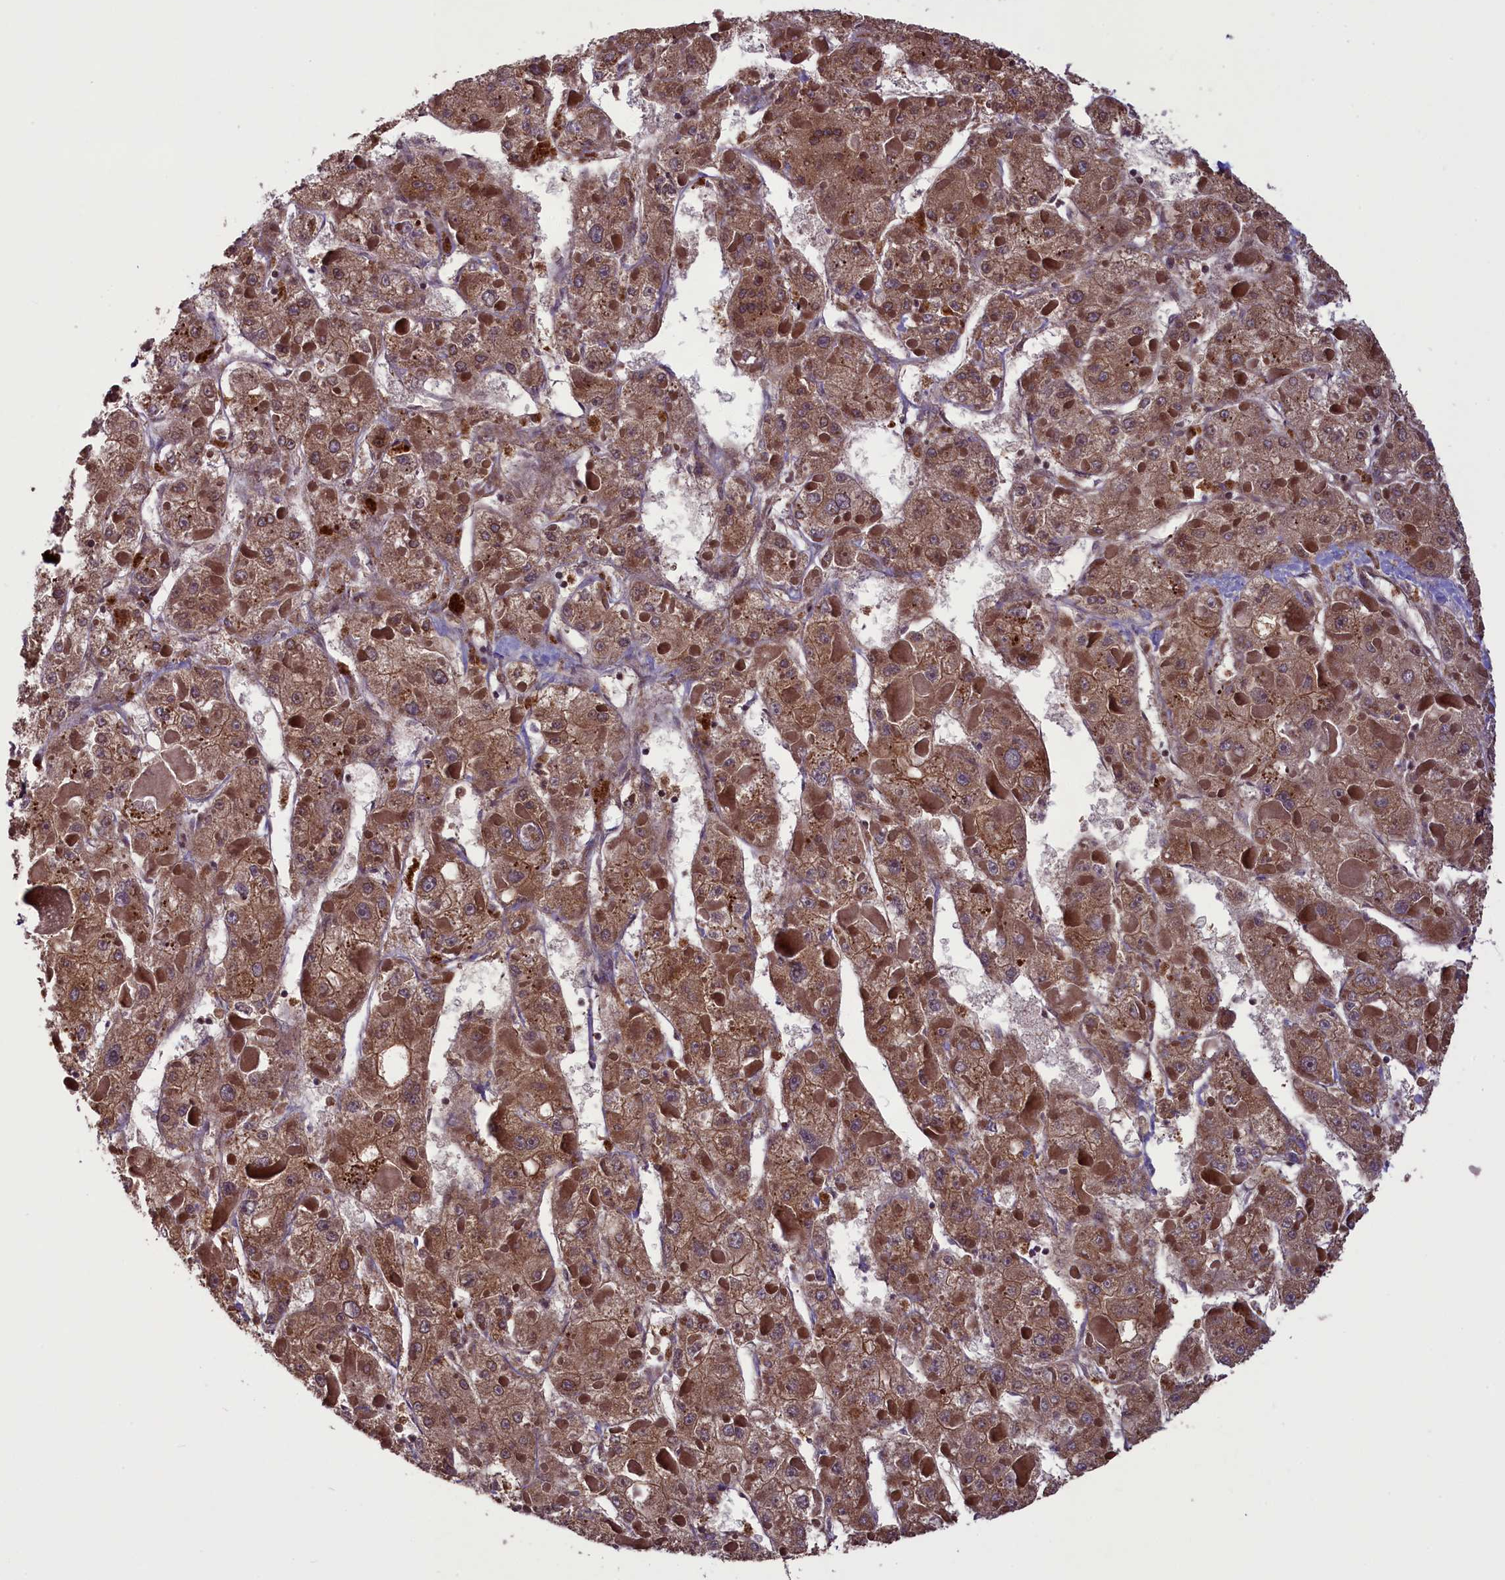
{"staining": {"intensity": "moderate", "quantity": ">75%", "location": "cytoplasmic/membranous"}, "tissue": "liver cancer", "cell_type": "Tumor cells", "image_type": "cancer", "snomed": [{"axis": "morphology", "description": "Carcinoma, Hepatocellular, NOS"}, {"axis": "topography", "description": "Liver"}], "caption": "High-power microscopy captured an immunohistochemistry (IHC) image of hepatocellular carcinoma (liver), revealing moderate cytoplasmic/membranous staining in about >75% of tumor cells. The protein of interest is shown in brown color, while the nuclei are stained blue.", "gene": "CCDC125", "patient": {"sex": "female", "age": 73}}